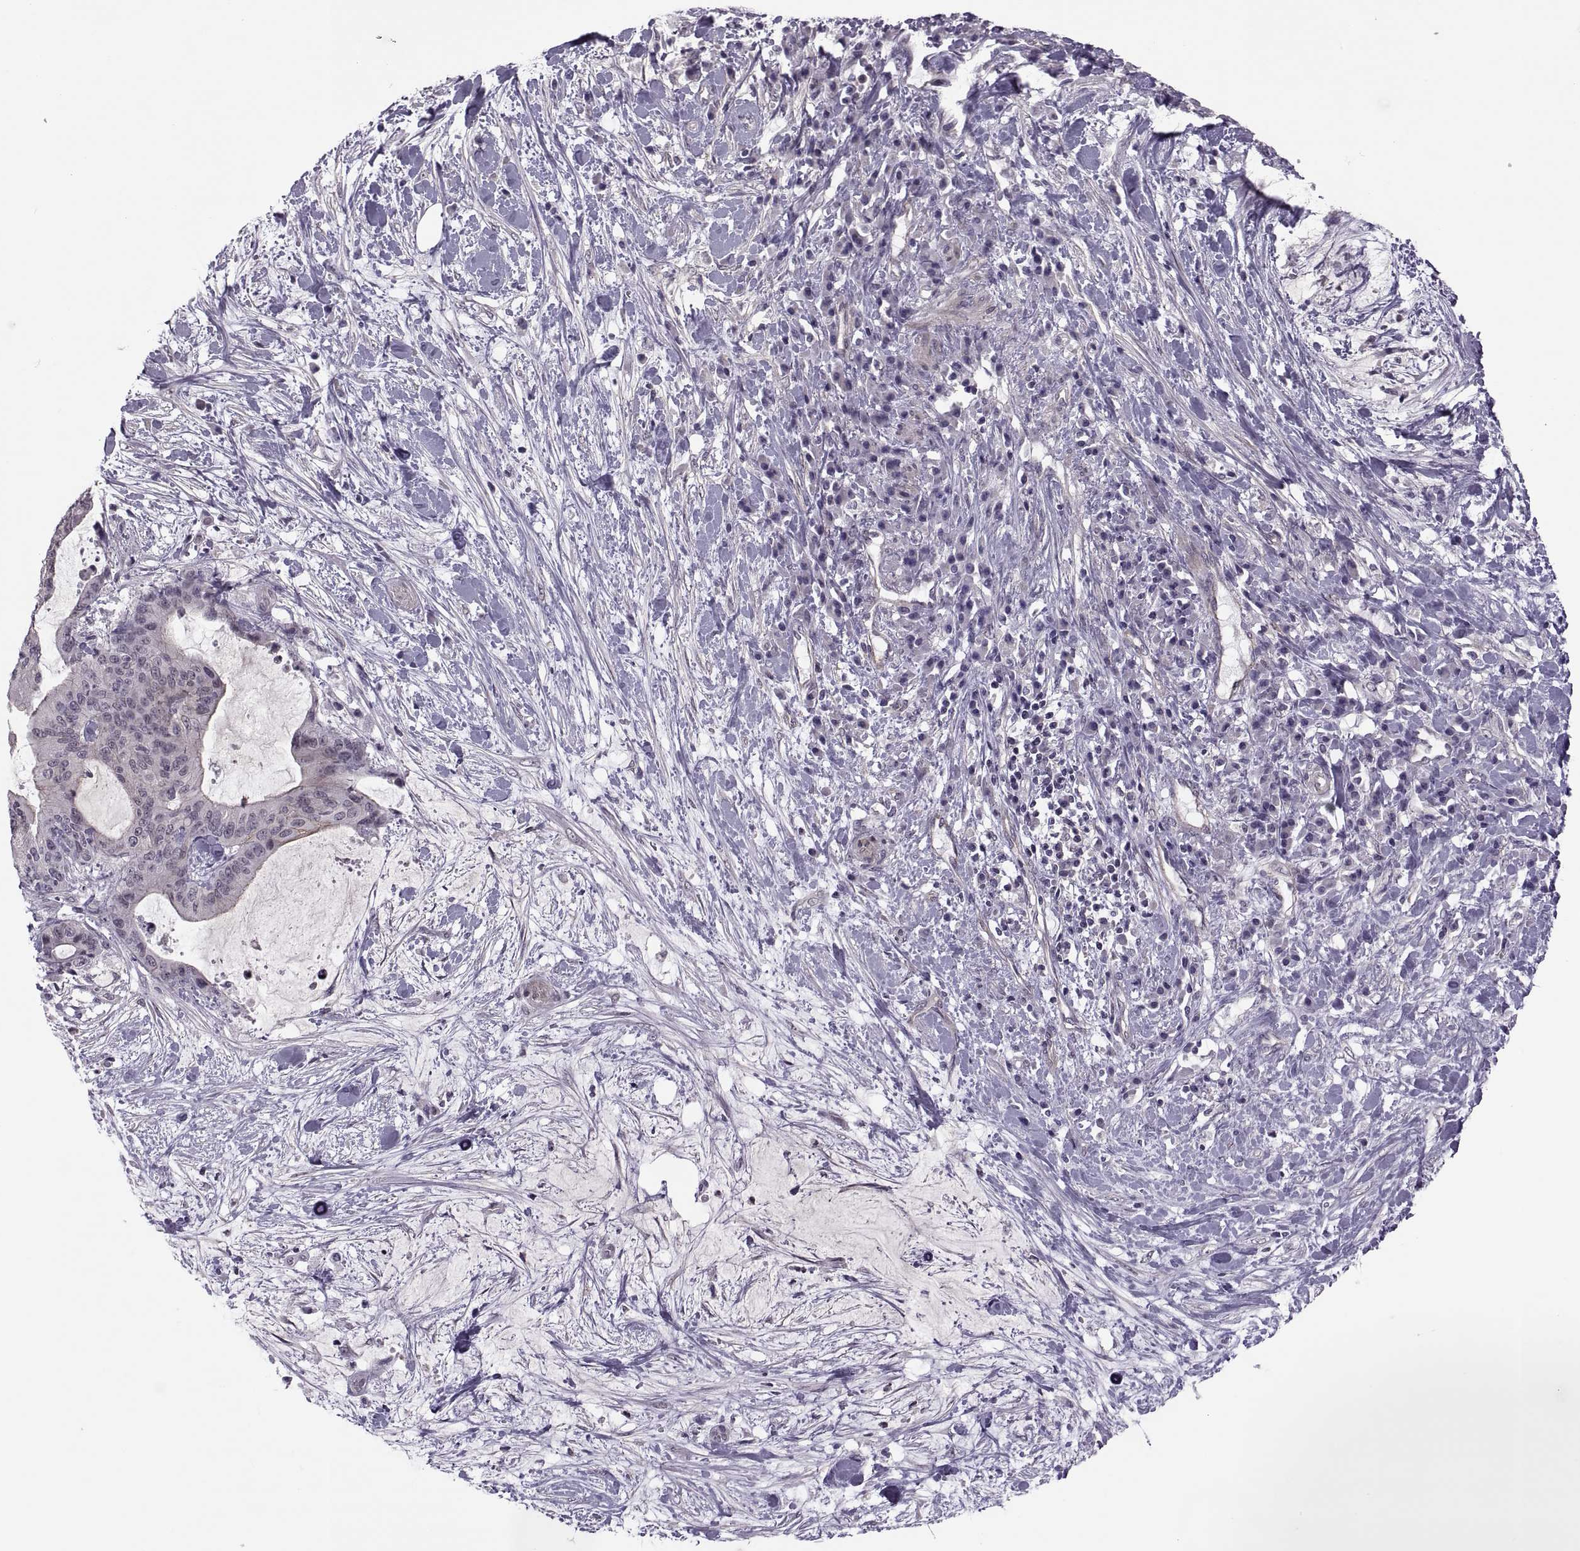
{"staining": {"intensity": "negative", "quantity": "none", "location": "none"}, "tissue": "liver cancer", "cell_type": "Tumor cells", "image_type": "cancer", "snomed": [{"axis": "morphology", "description": "Cholangiocarcinoma"}, {"axis": "topography", "description": "Liver"}], "caption": "This image is of liver cancer stained with IHC to label a protein in brown with the nuclei are counter-stained blue. There is no expression in tumor cells. (Immunohistochemistry, brightfield microscopy, high magnification).", "gene": "ODF3", "patient": {"sex": "female", "age": 73}}